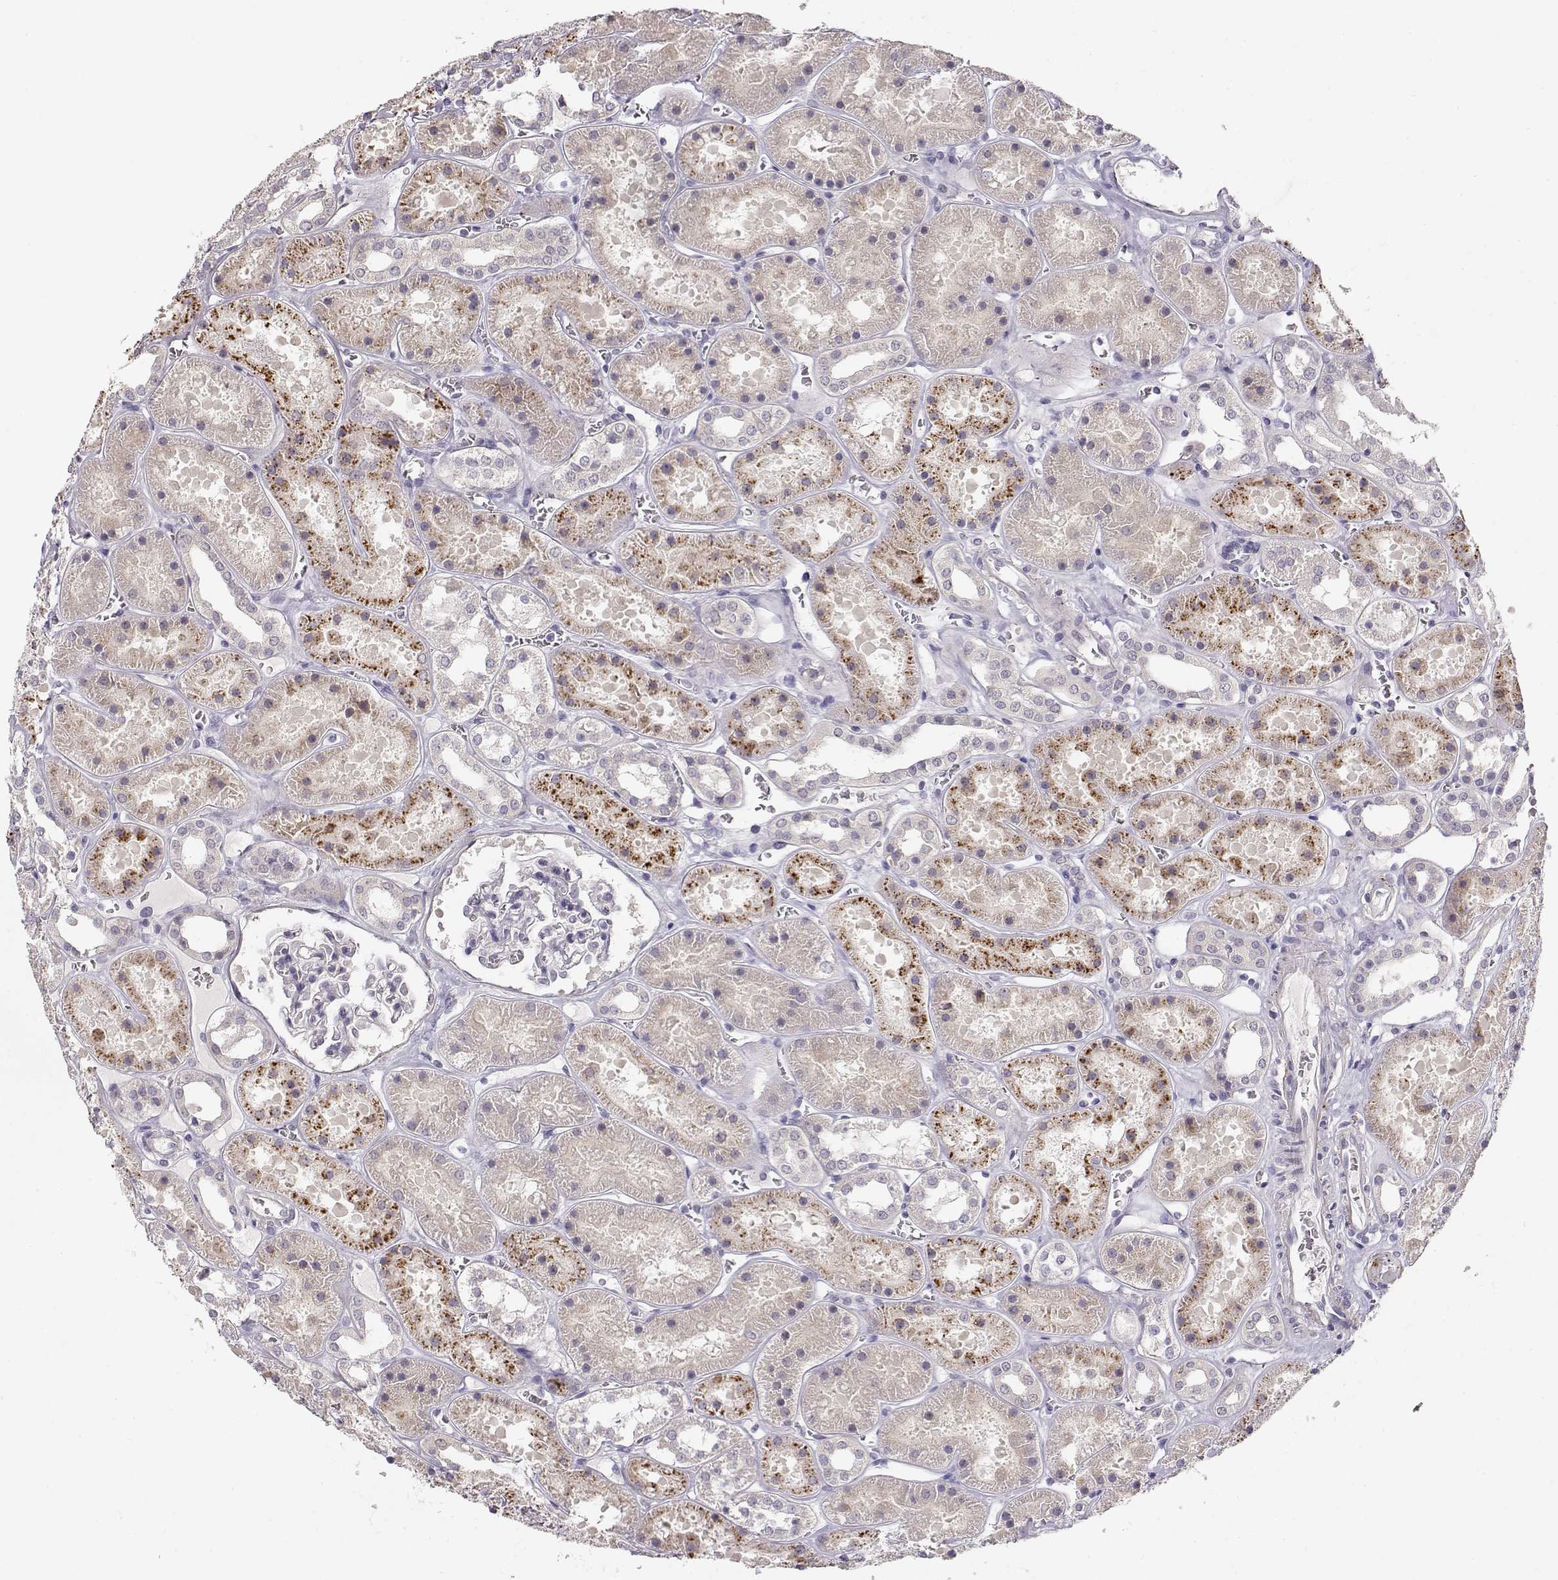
{"staining": {"intensity": "negative", "quantity": "none", "location": "none"}, "tissue": "kidney", "cell_type": "Cells in glomeruli", "image_type": "normal", "snomed": [{"axis": "morphology", "description": "Normal tissue, NOS"}, {"axis": "topography", "description": "Kidney"}], "caption": "High power microscopy histopathology image of an IHC histopathology image of benign kidney, revealing no significant staining in cells in glomeruli.", "gene": "TTC26", "patient": {"sex": "female", "age": 41}}